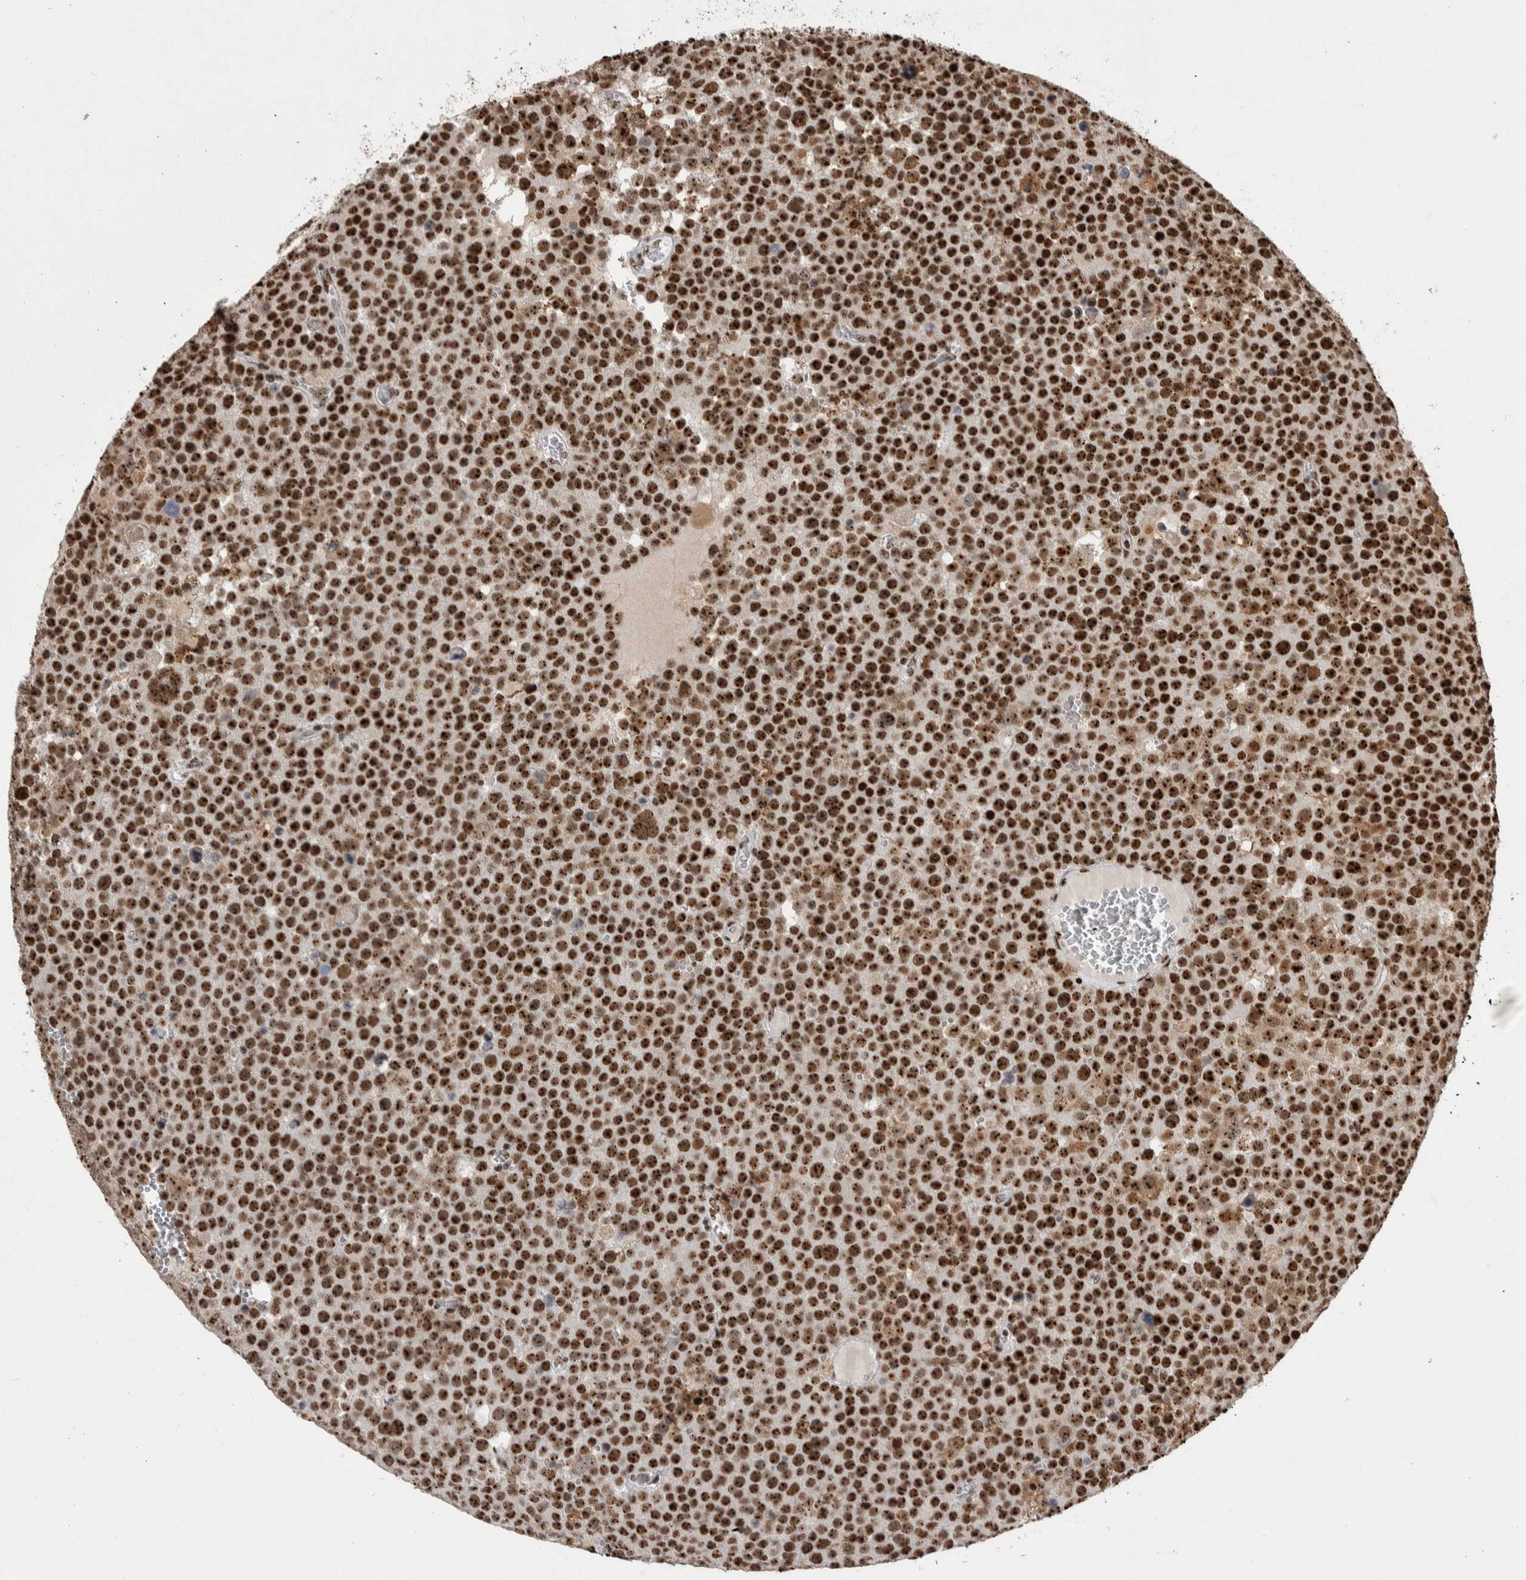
{"staining": {"intensity": "strong", "quantity": ">75%", "location": "nuclear"}, "tissue": "testis cancer", "cell_type": "Tumor cells", "image_type": "cancer", "snomed": [{"axis": "morphology", "description": "Seminoma, NOS"}, {"axis": "topography", "description": "Testis"}], "caption": "Human testis cancer (seminoma) stained with a brown dye displays strong nuclear positive expression in approximately >75% of tumor cells.", "gene": "NCL", "patient": {"sex": "male", "age": 71}}